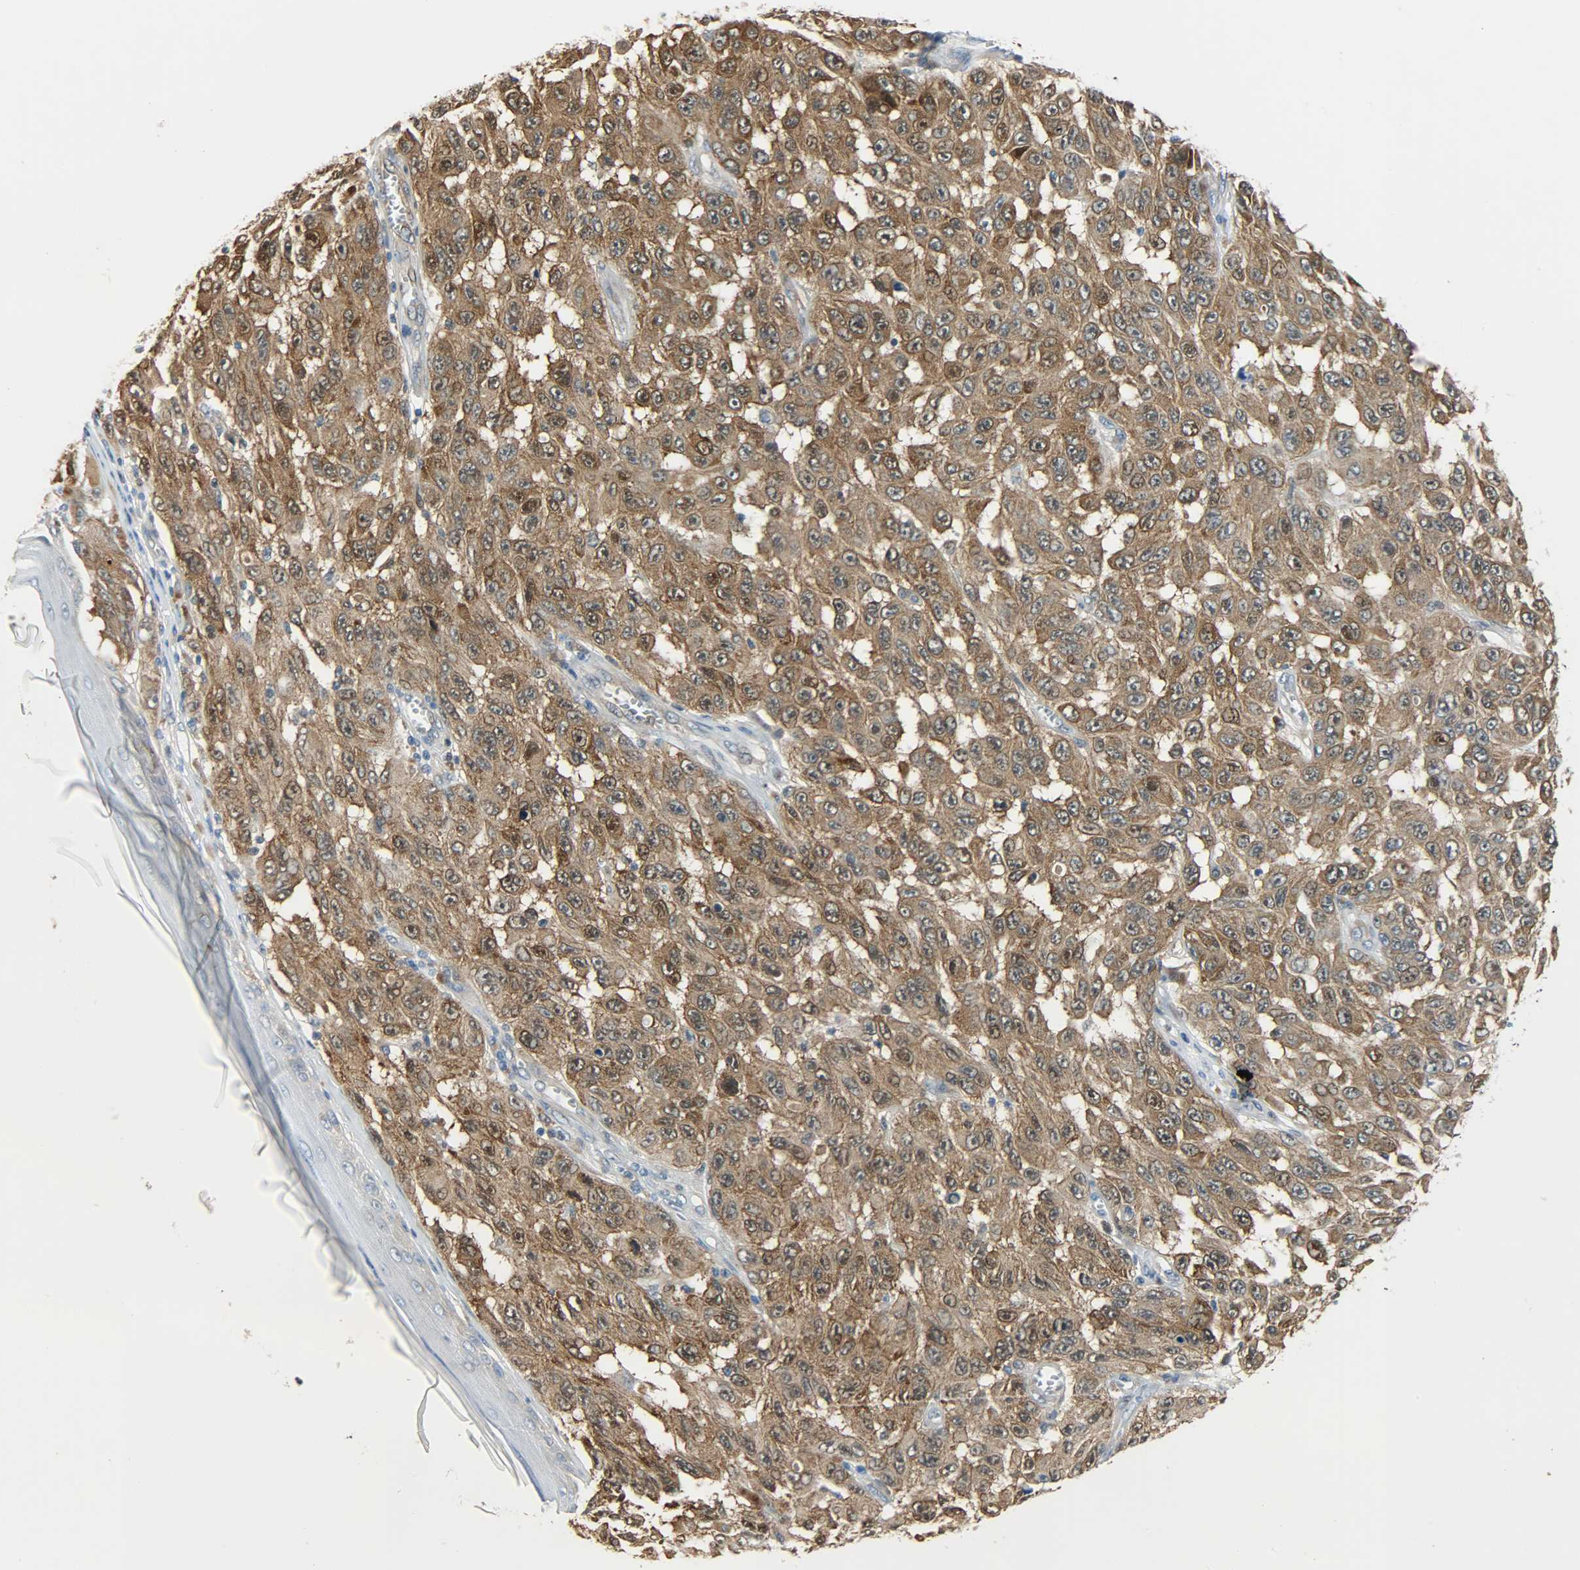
{"staining": {"intensity": "strong", "quantity": ">75%", "location": "cytoplasmic/membranous"}, "tissue": "melanoma", "cell_type": "Tumor cells", "image_type": "cancer", "snomed": [{"axis": "morphology", "description": "Malignant melanoma, NOS"}, {"axis": "topography", "description": "Skin"}], "caption": "Malignant melanoma was stained to show a protein in brown. There is high levels of strong cytoplasmic/membranous expression in about >75% of tumor cells.", "gene": "EIF4EBP1", "patient": {"sex": "male", "age": 30}}